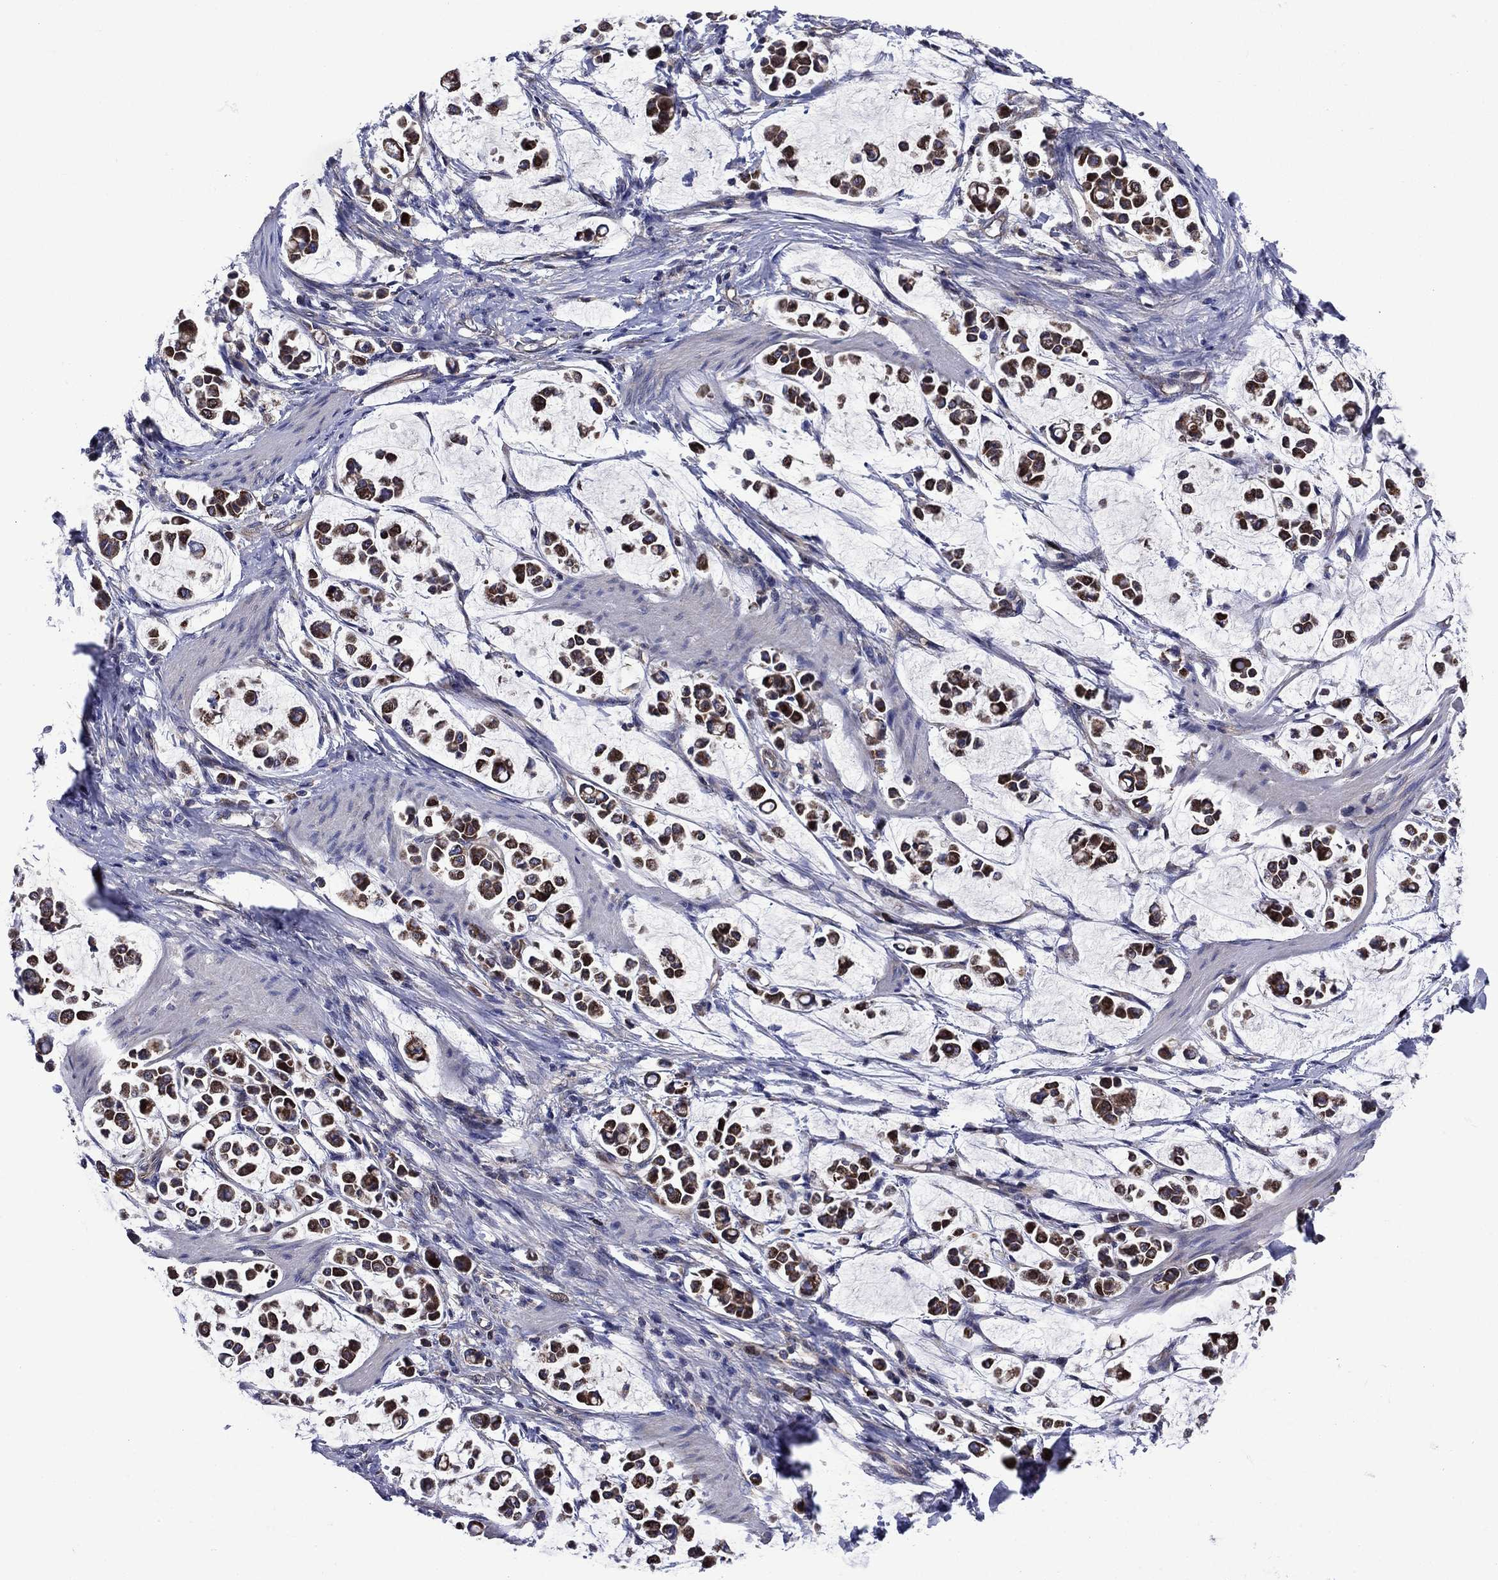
{"staining": {"intensity": "strong", "quantity": ">75%", "location": "cytoplasmic/membranous"}, "tissue": "stomach cancer", "cell_type": "Tumor cells", "image_type": "cancer", "snomed": [{"axis": "morphology", "description": "Adenocarcinoma, NOS"}, {"axis": "topography", "description": "Stomach"}], "caption": "Strong cytoplasmic/membranous positivity for a protein is seen in about >75% of tumor cells of stomach cancer using IHC.", "gene": "KIF22", "patient": {"sex": "male", "age": 82}}